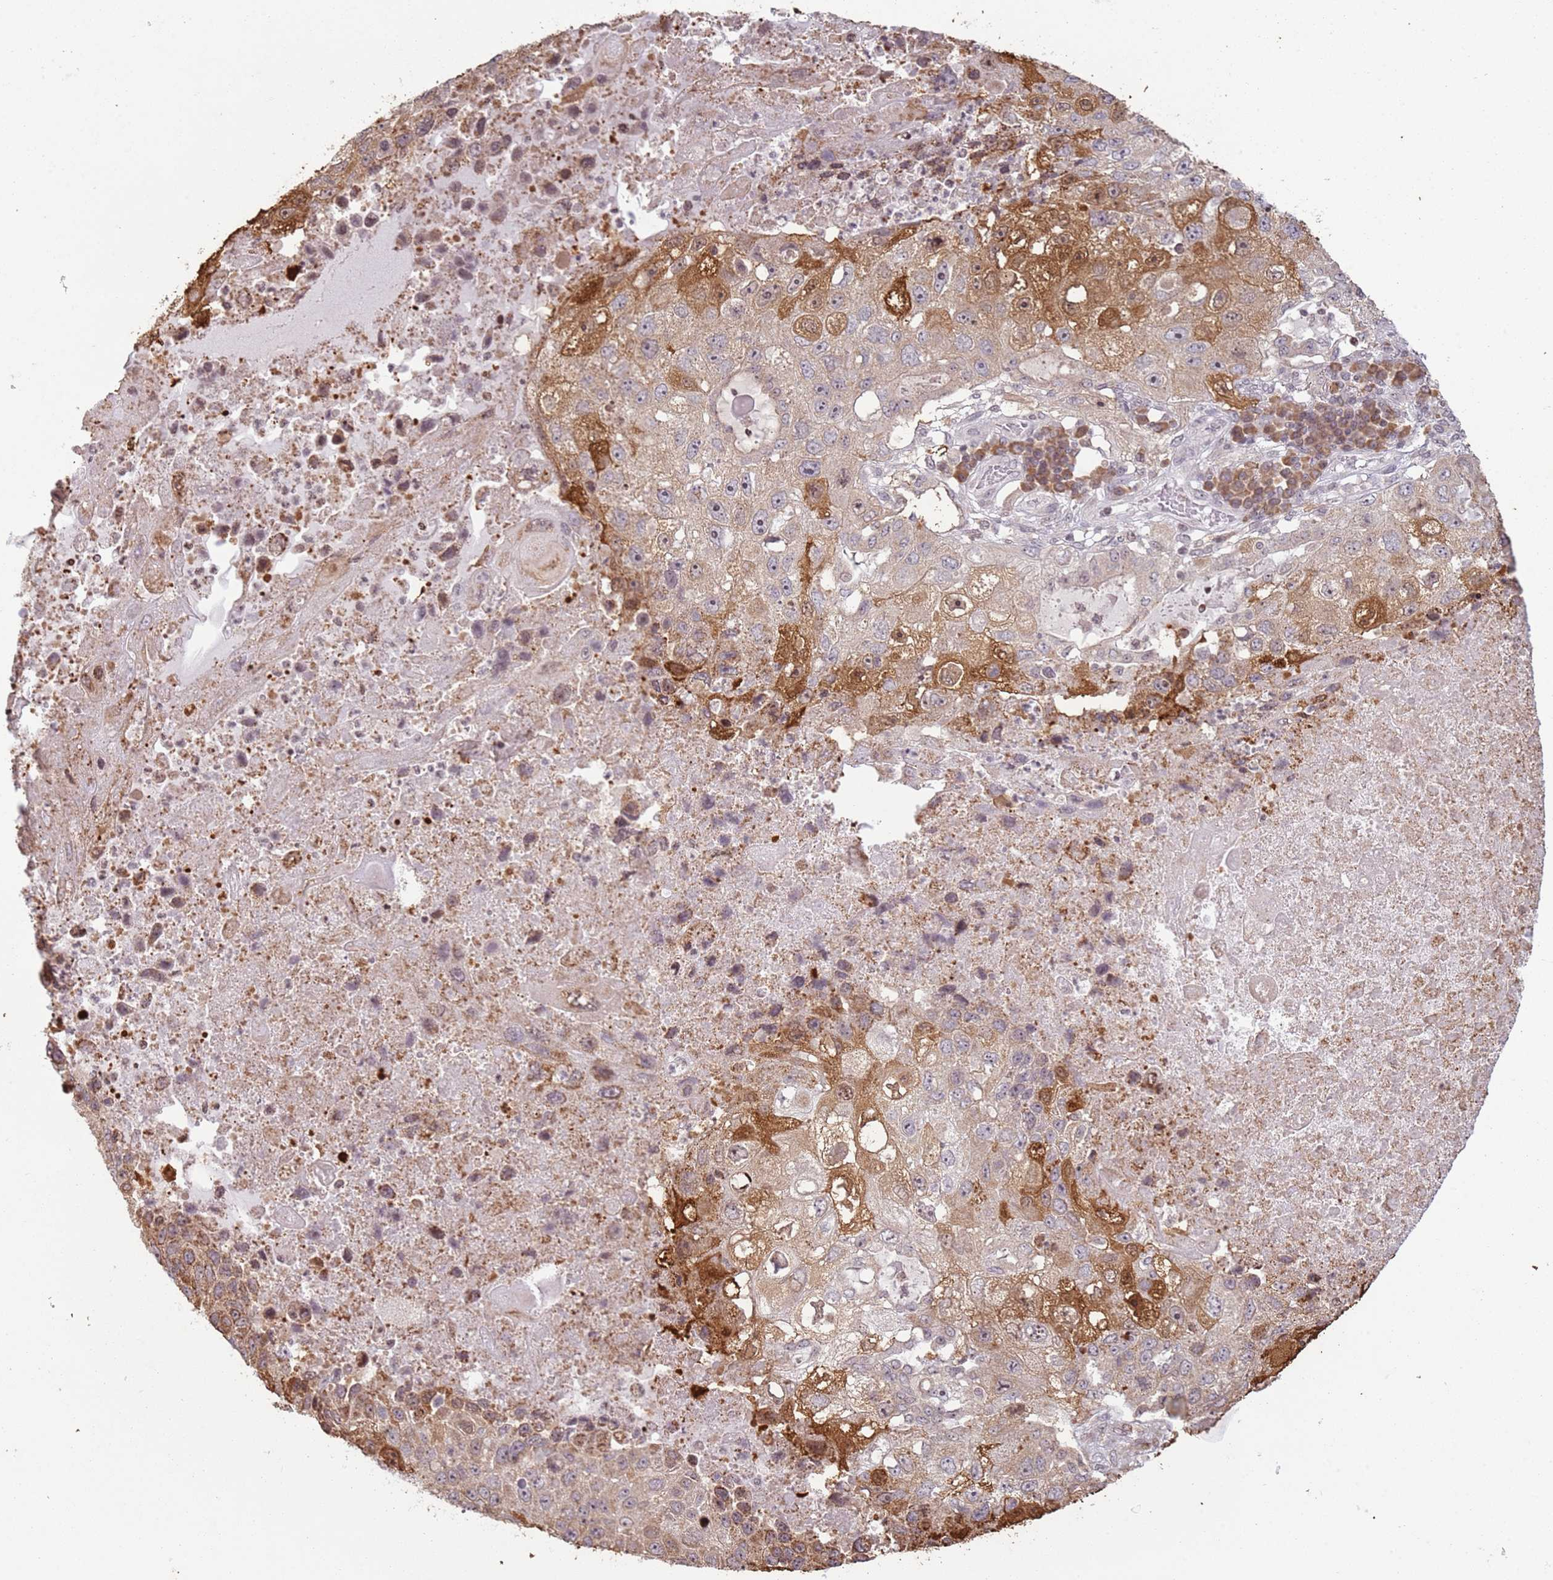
{"staining": {"intensity": "strong", "quantity": "<25%", "location": "cytoplasmic/membranous"}, "tissue": "lung cancer", "cell_type": "Tumor cells", "image_type": "cancer", "snomed": [{"axis": "morphology", "description": "Squamous cell carcinoma, NOS"}, {"axis": "topography", "description": "Lung"}], "caption": "Immunohistochemistry (IHC) (DAB (3,3'-diaminobenzidine)) staining of human lung squamous cell carcinoma reveals strong cytoplasmic/membranous protein staining in about <25% of tumor cells.", "gene": "SCAF1", "patient": {"sex": "male", "age": 61}}